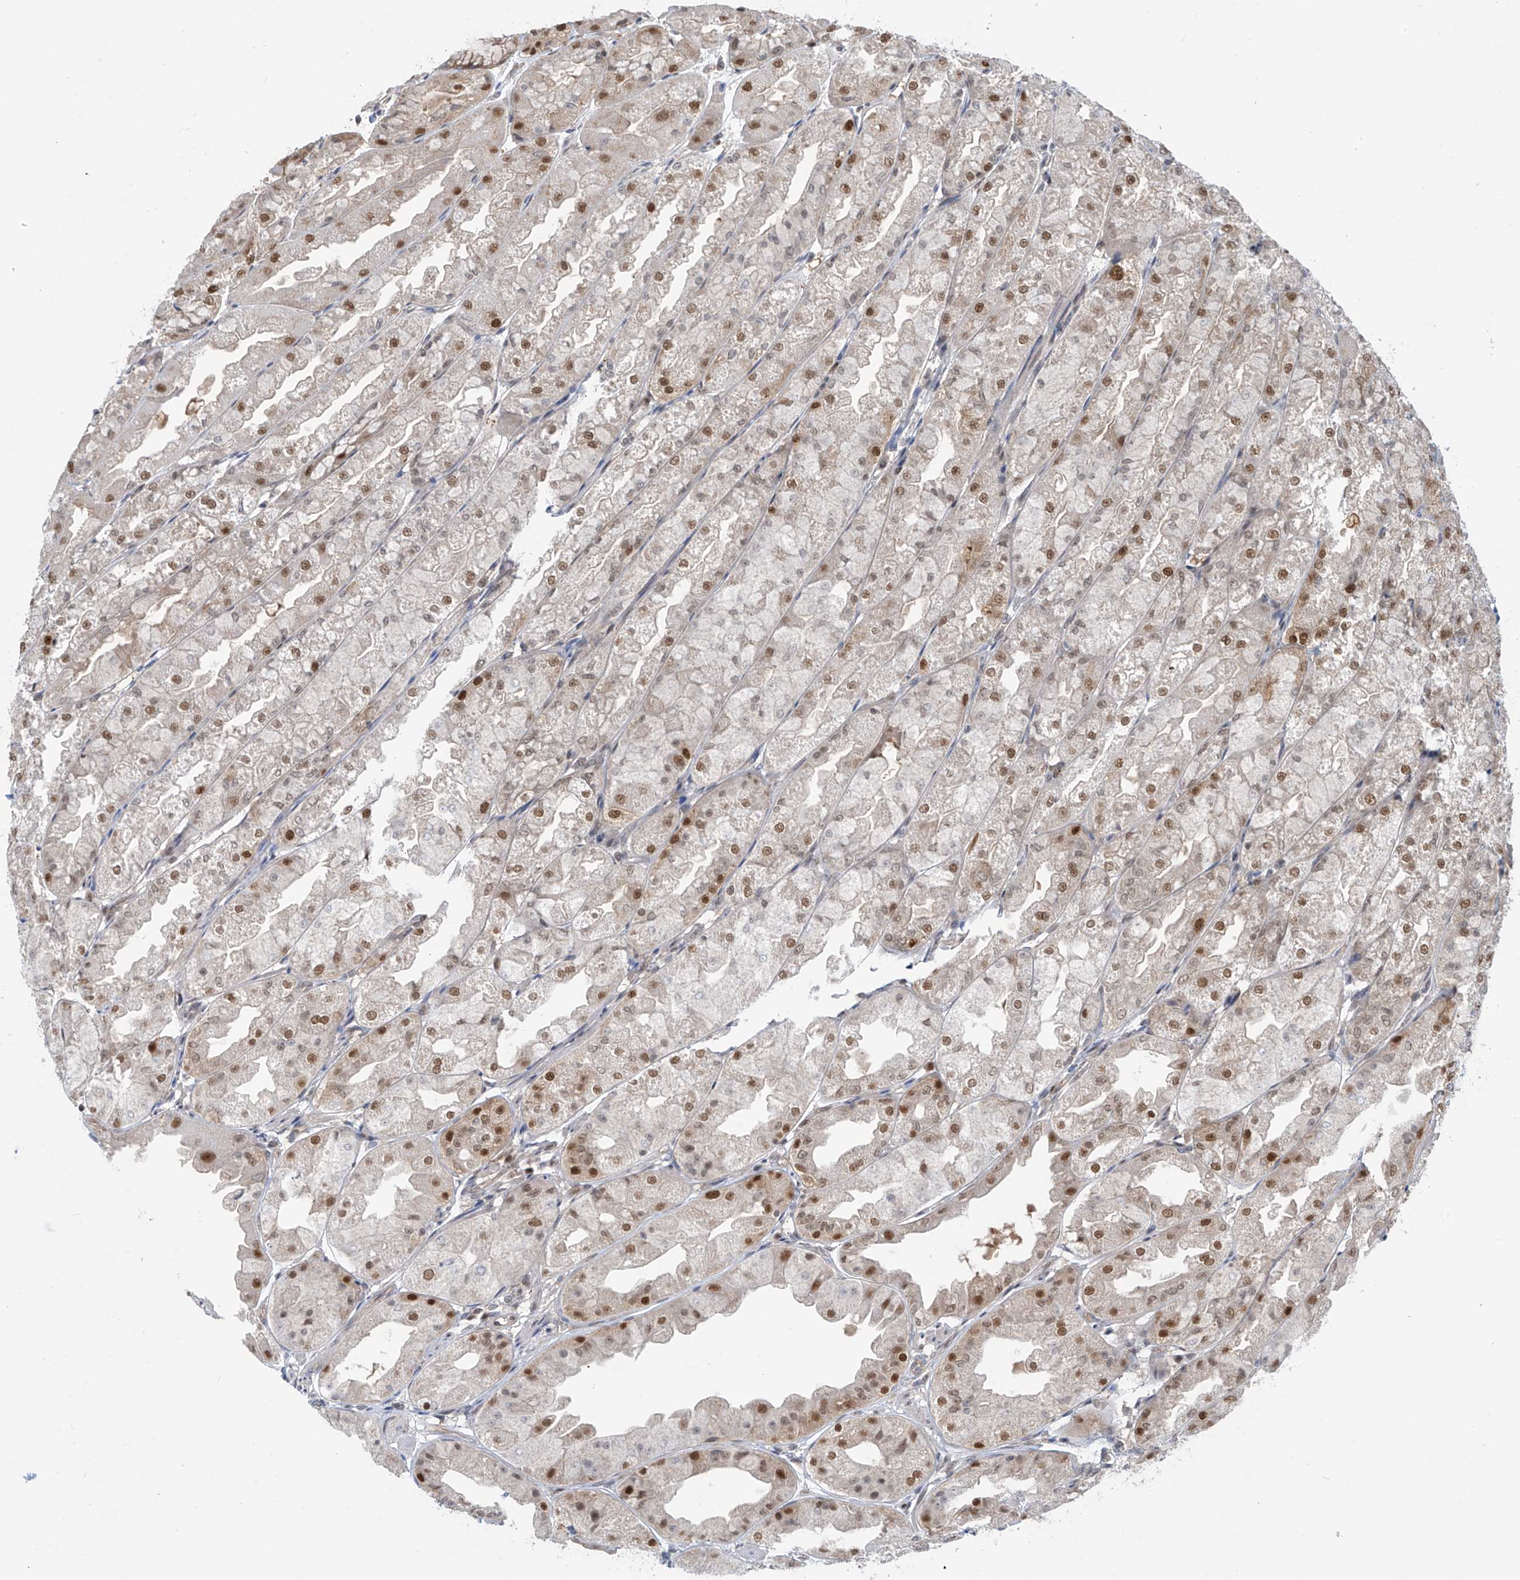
{"staining": {"intensity": "strong", "quantity": "25%-75%", "location": "cytoplasmic/membranous,nuclear"}, "tissue": "stomach", "cell_type": "Glandular cells", "image_type": "normal", "snomed": [{"axis": "morphology", "description": "Normal tissue, NOS"}, {"axis": "topography", "description": "Stomach, upper"}], "caption": "Normal stomach demonstrates strong cytoplasmic/membranous,nuclear staining in approximately 25%-75% of glandular cells.", "gene": "LAGE3", "patient": {"sex": "male", "age": 47}}